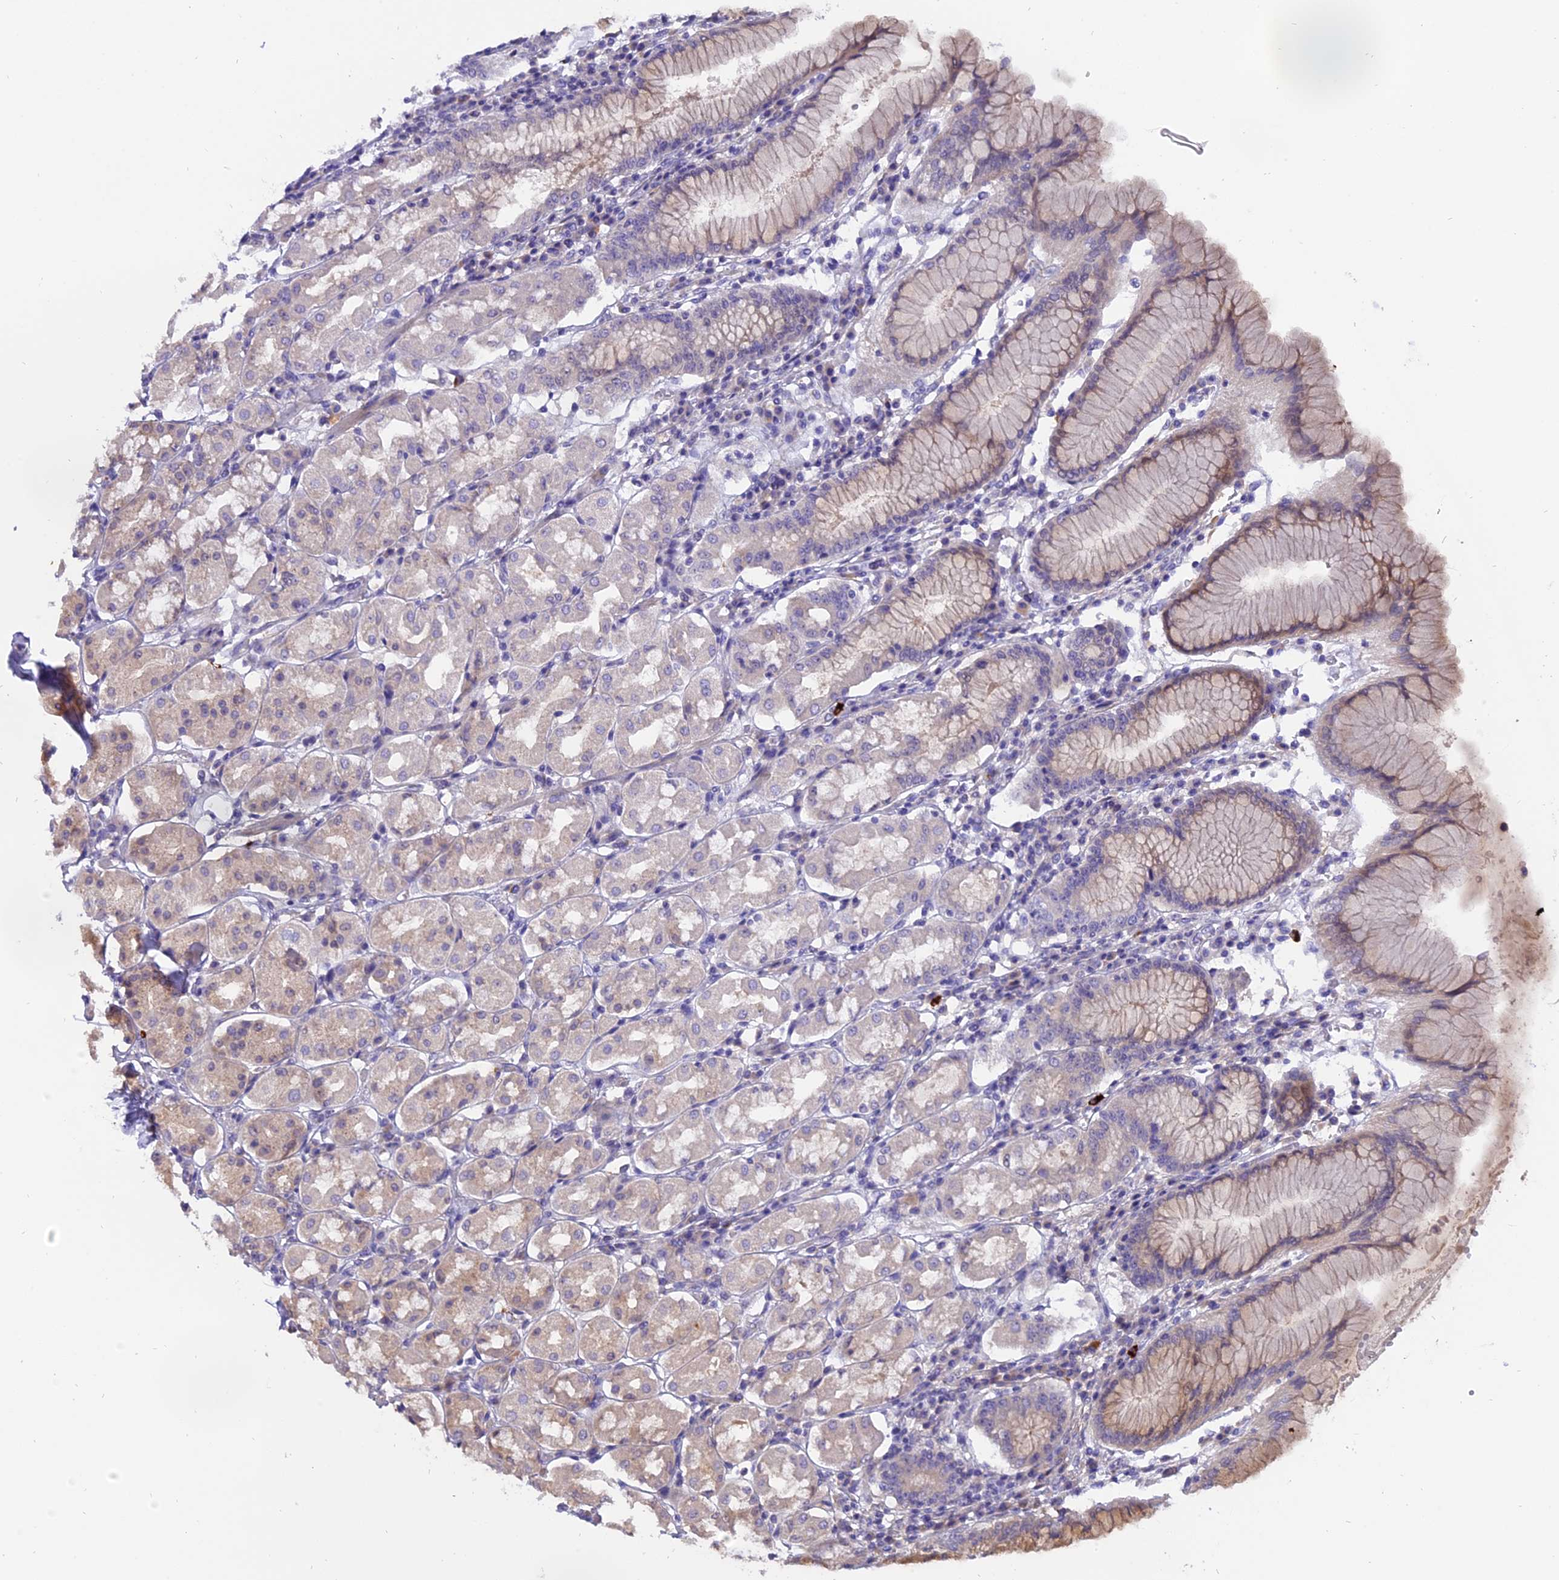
{"staining": {"intensity": "weak", "quantity": "<25%", "location": "cytoplasmic/membranous"}, "tissue": "stomach", "cell_type": "Glandular cells", "image_type": "normal", "snomed": [{"axis": "morphology", "description": "Normal tissue, NOS"}, {"axis": "topography", "description": "Stomach"}, {"axis": "topography", "description": "Stomach, lower"}], "caption": "DAB (3,3'-diaminobenzidine) immunohistochemical staining of normal stomach shows no significant expression in glandular cells.", "gene": "MEMO1", "patient": {"sex": "female", "age": 56}}